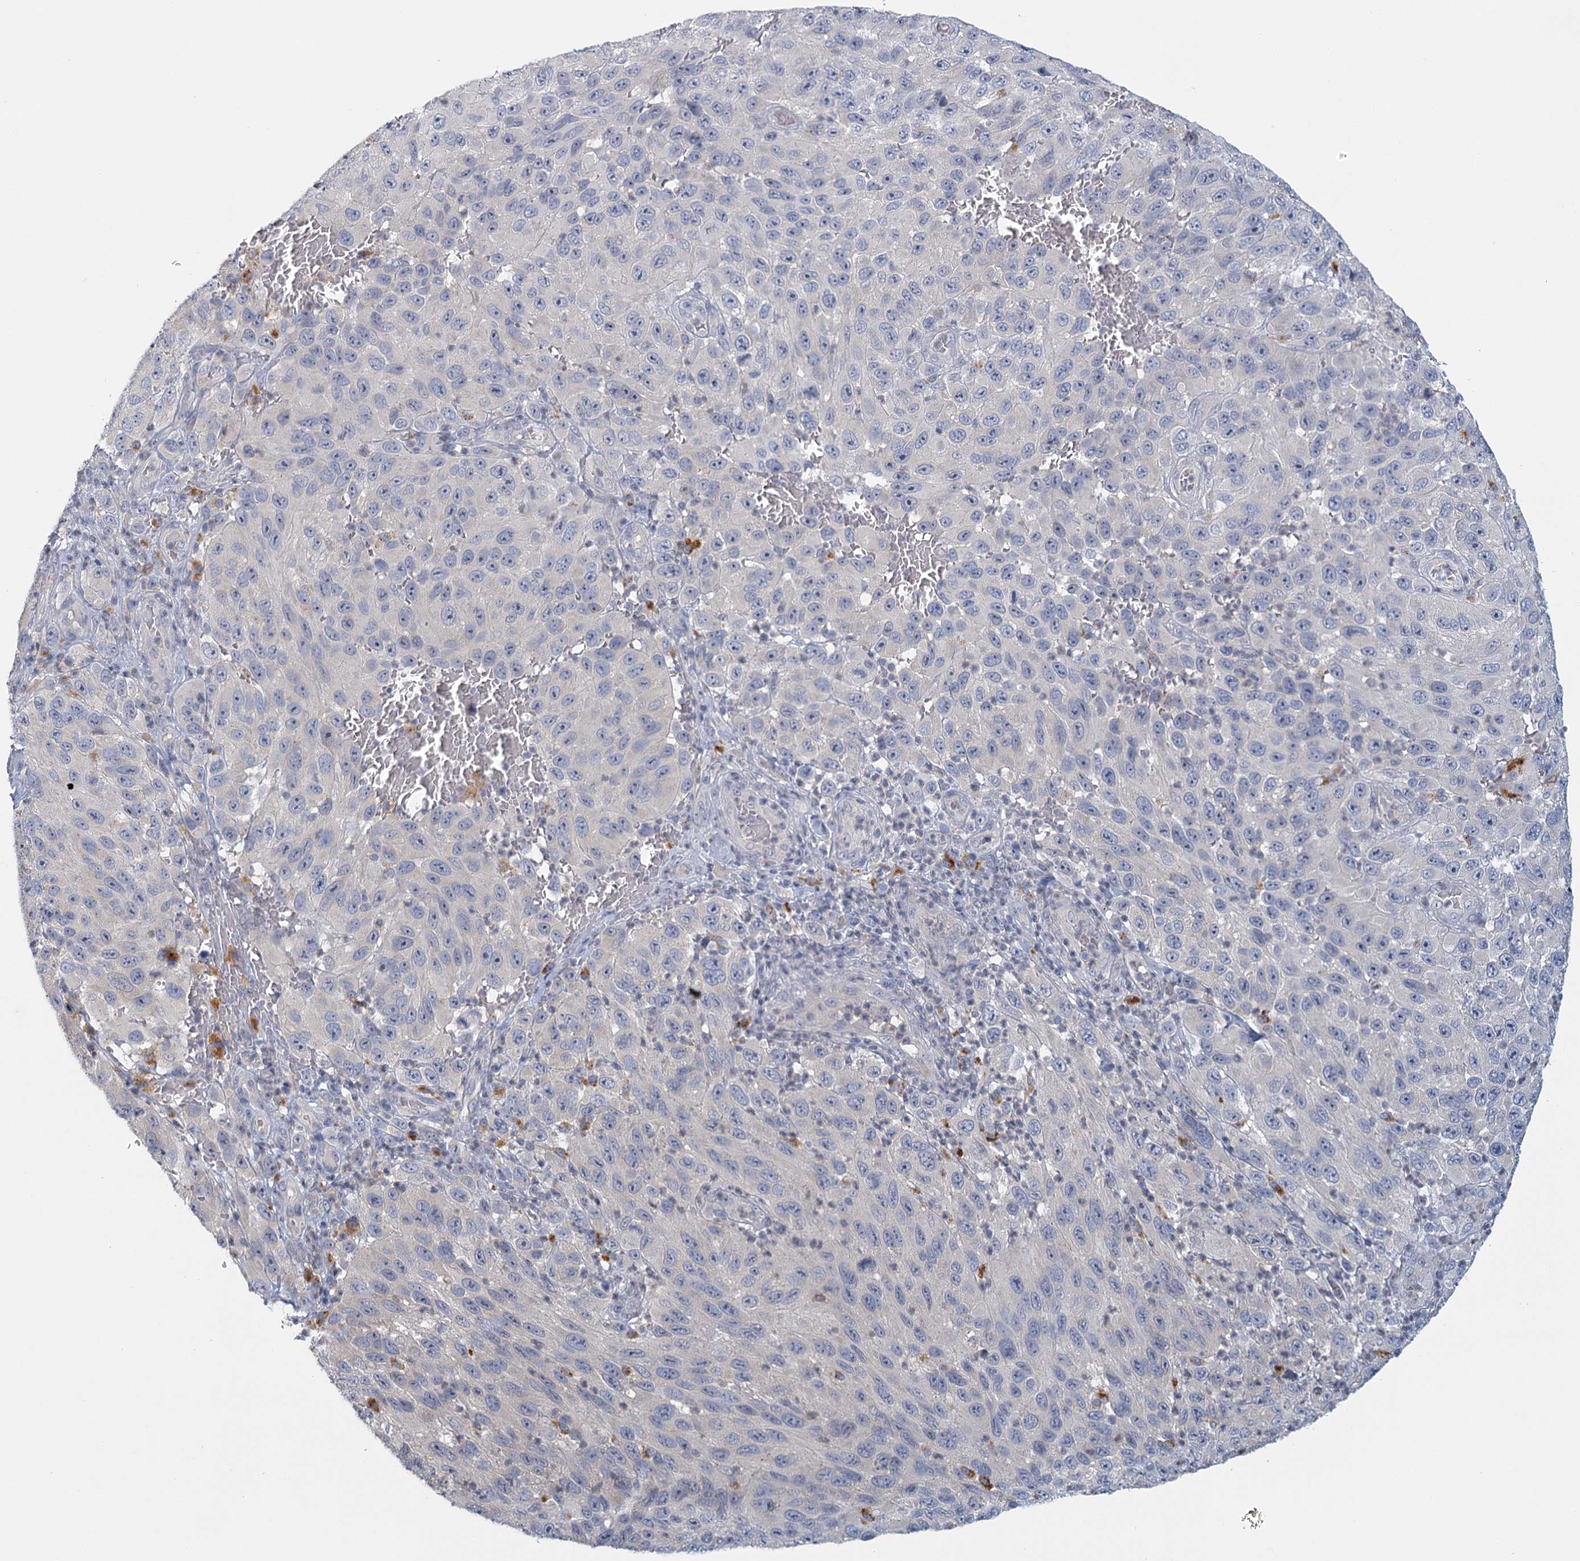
{"staining": {"intensity": "negative", "quantity": "none", "location": "none"}, "tissue": "melanoma", "cell_type": "Tumor cells", "image_type": "cancer", "snomed": [{"axis": "morphology", "description": "Normal tissue, NOS"}, {"axis": "morphology", "description": "Malignant melanoma, NOS"}, {"axis": "topography", "description": "Skin"}], "caption": "Protein analysis of malignant melanoma displays no significant expression in tumor cells.", "gene": "MYO7B", "patient": {"sex": "female", "age": 96}}